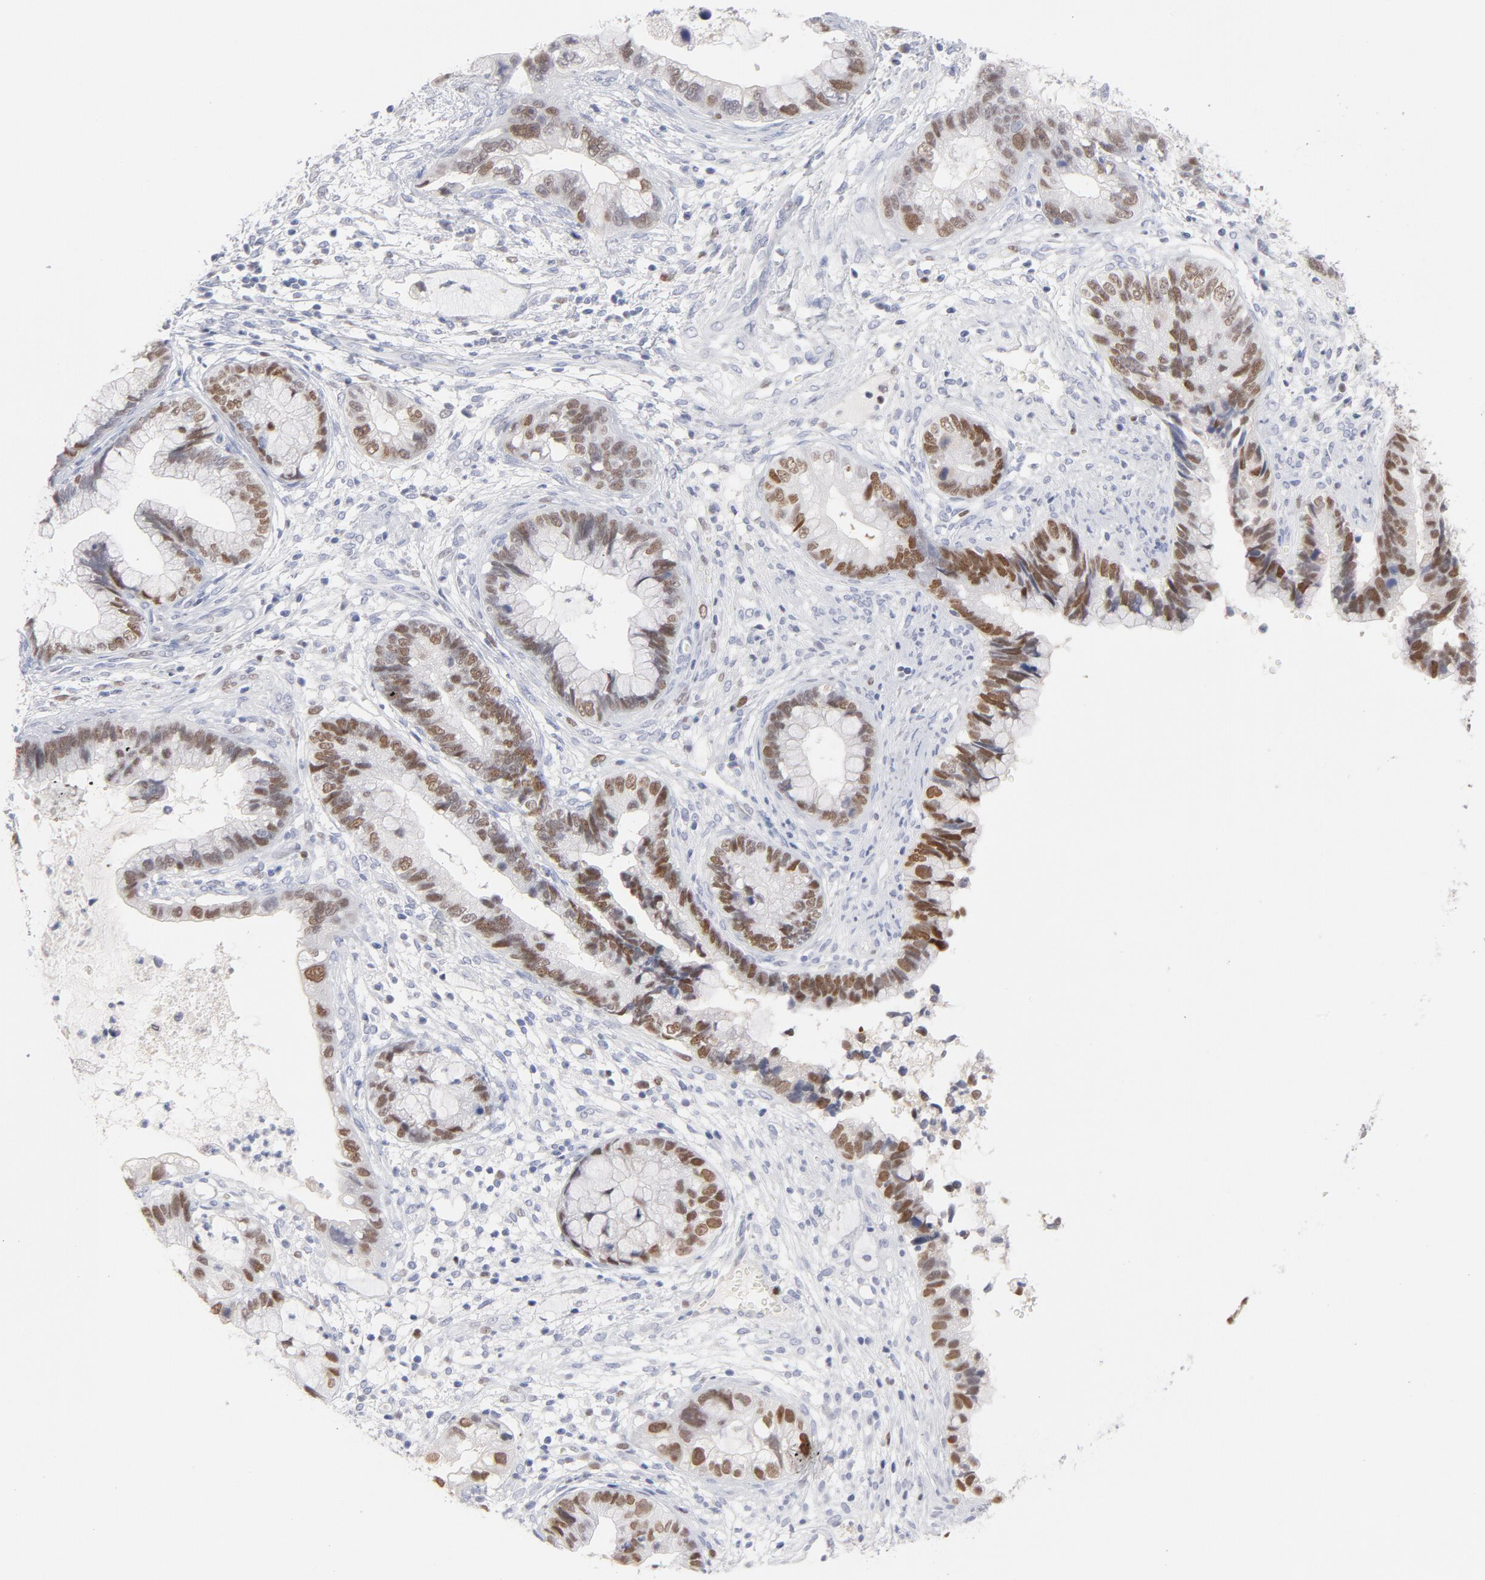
{"staining": {"intensity": "strong", "quantity": ">75%", "location": "nuclear"}, "tissue": "cervical cancer", "cell_type": "Tumor cells", "image_type": "cancer", "snomed": [{"axis": "morphology", "description": "Adenocarcinoma, NOS"}, {"axis": "topography", "description": "Cervix"}], "caption": "Immunohistochemistry (DAB (3,3'-diaminobenzidine)) staining of human cervical cancer shows strong nuclear protein expression in about >75% of tumor cells.", "gene": "MCM7", "patient": {"sex": "female", "age": 44}}